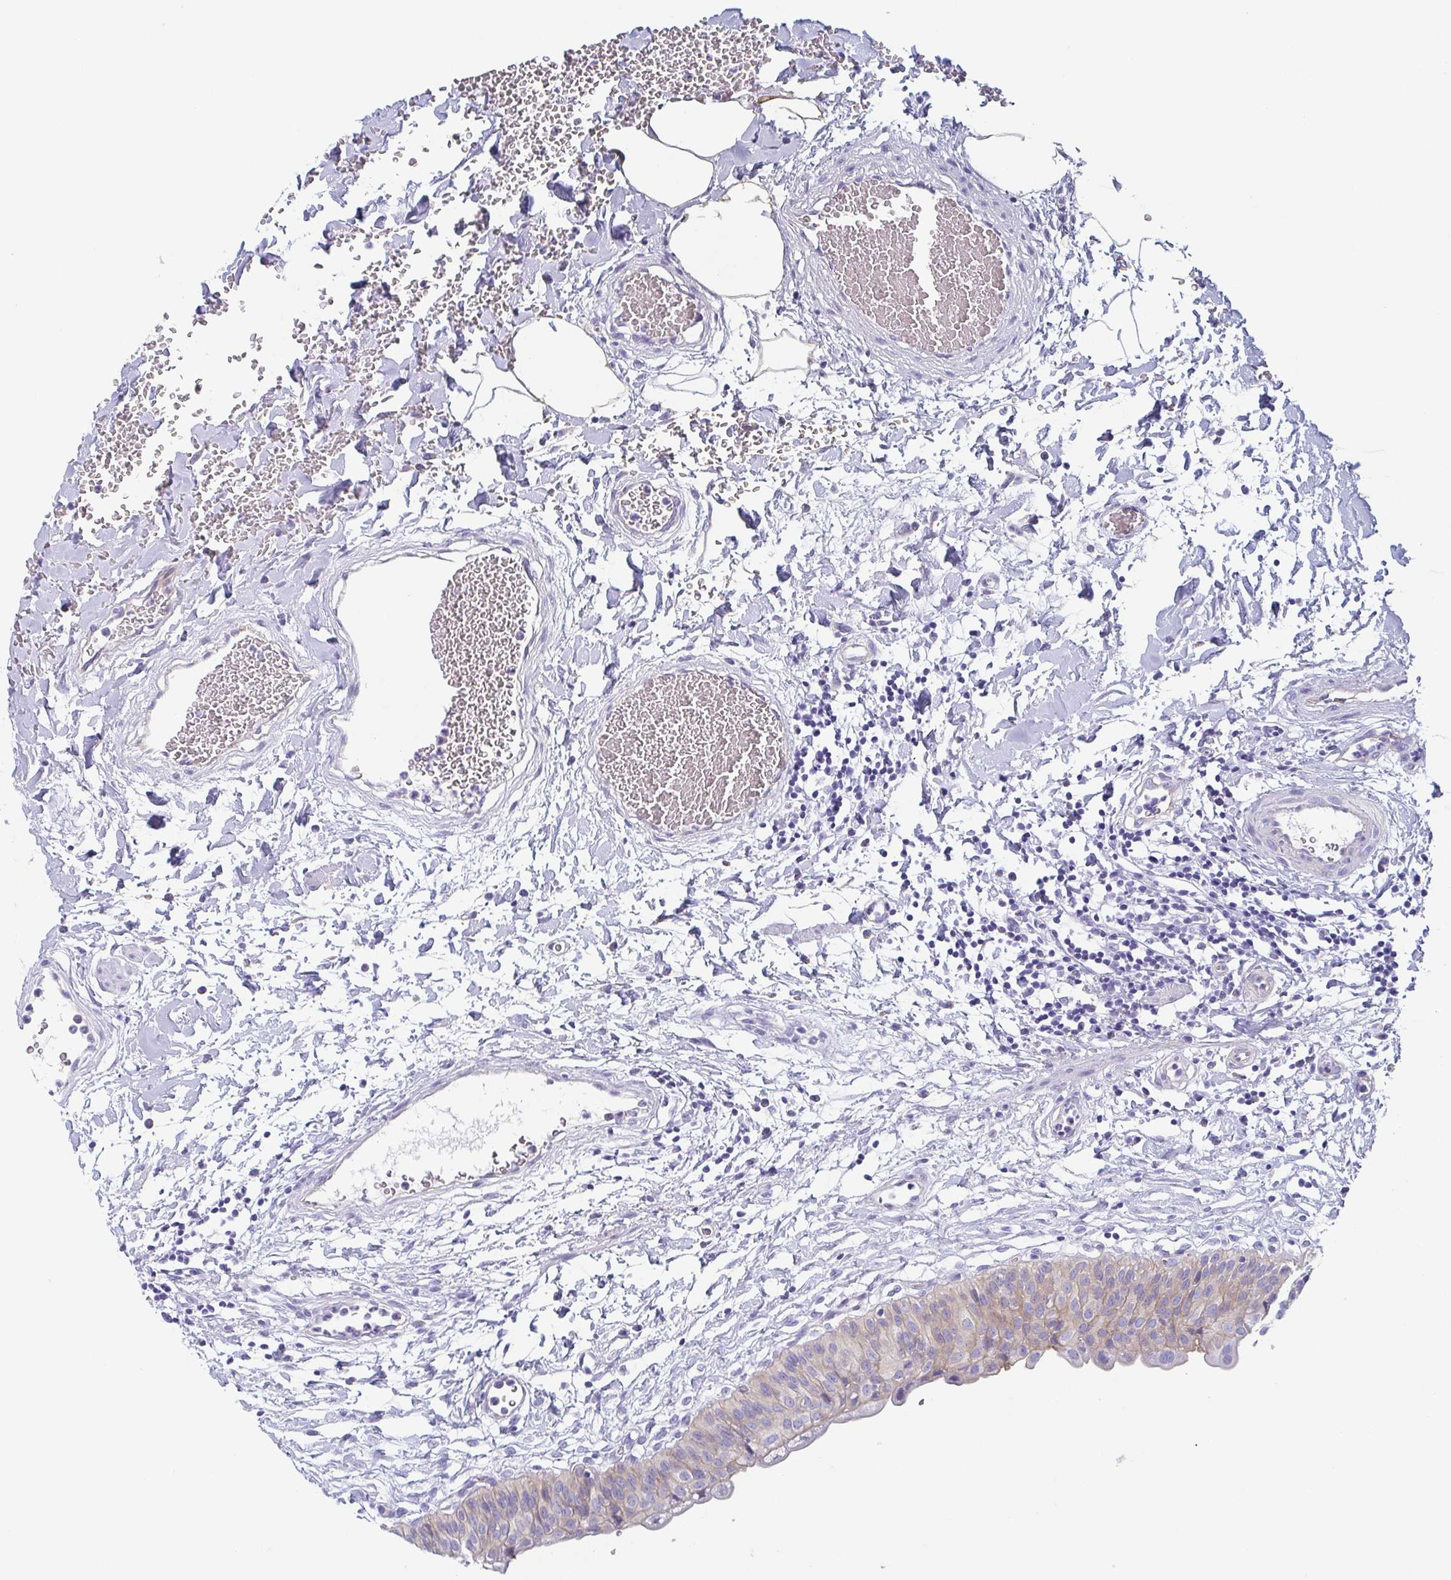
{"staining": {"intensity": "moderate", "quantity": "25%-75%", "location": "cytoplasmic/membranous"}, "tissue": "urinary bladder", "cell_type": "Urothelial cells", "image_type": "normal", "snomed": [{"axis": "morphology", "description": "Normal tissue, NOS"}, {"axis": "topography", "description": "Urinary bladder"}], "caption": "Immunohistochemical staining of normal urinary bladder displays medium levels of moderate cytoplasmic/membranous expression in about 25%-75% of urothelial cells.", "gene": "DYNC1I1", "patient": {"sex": "male", "age": 55}}